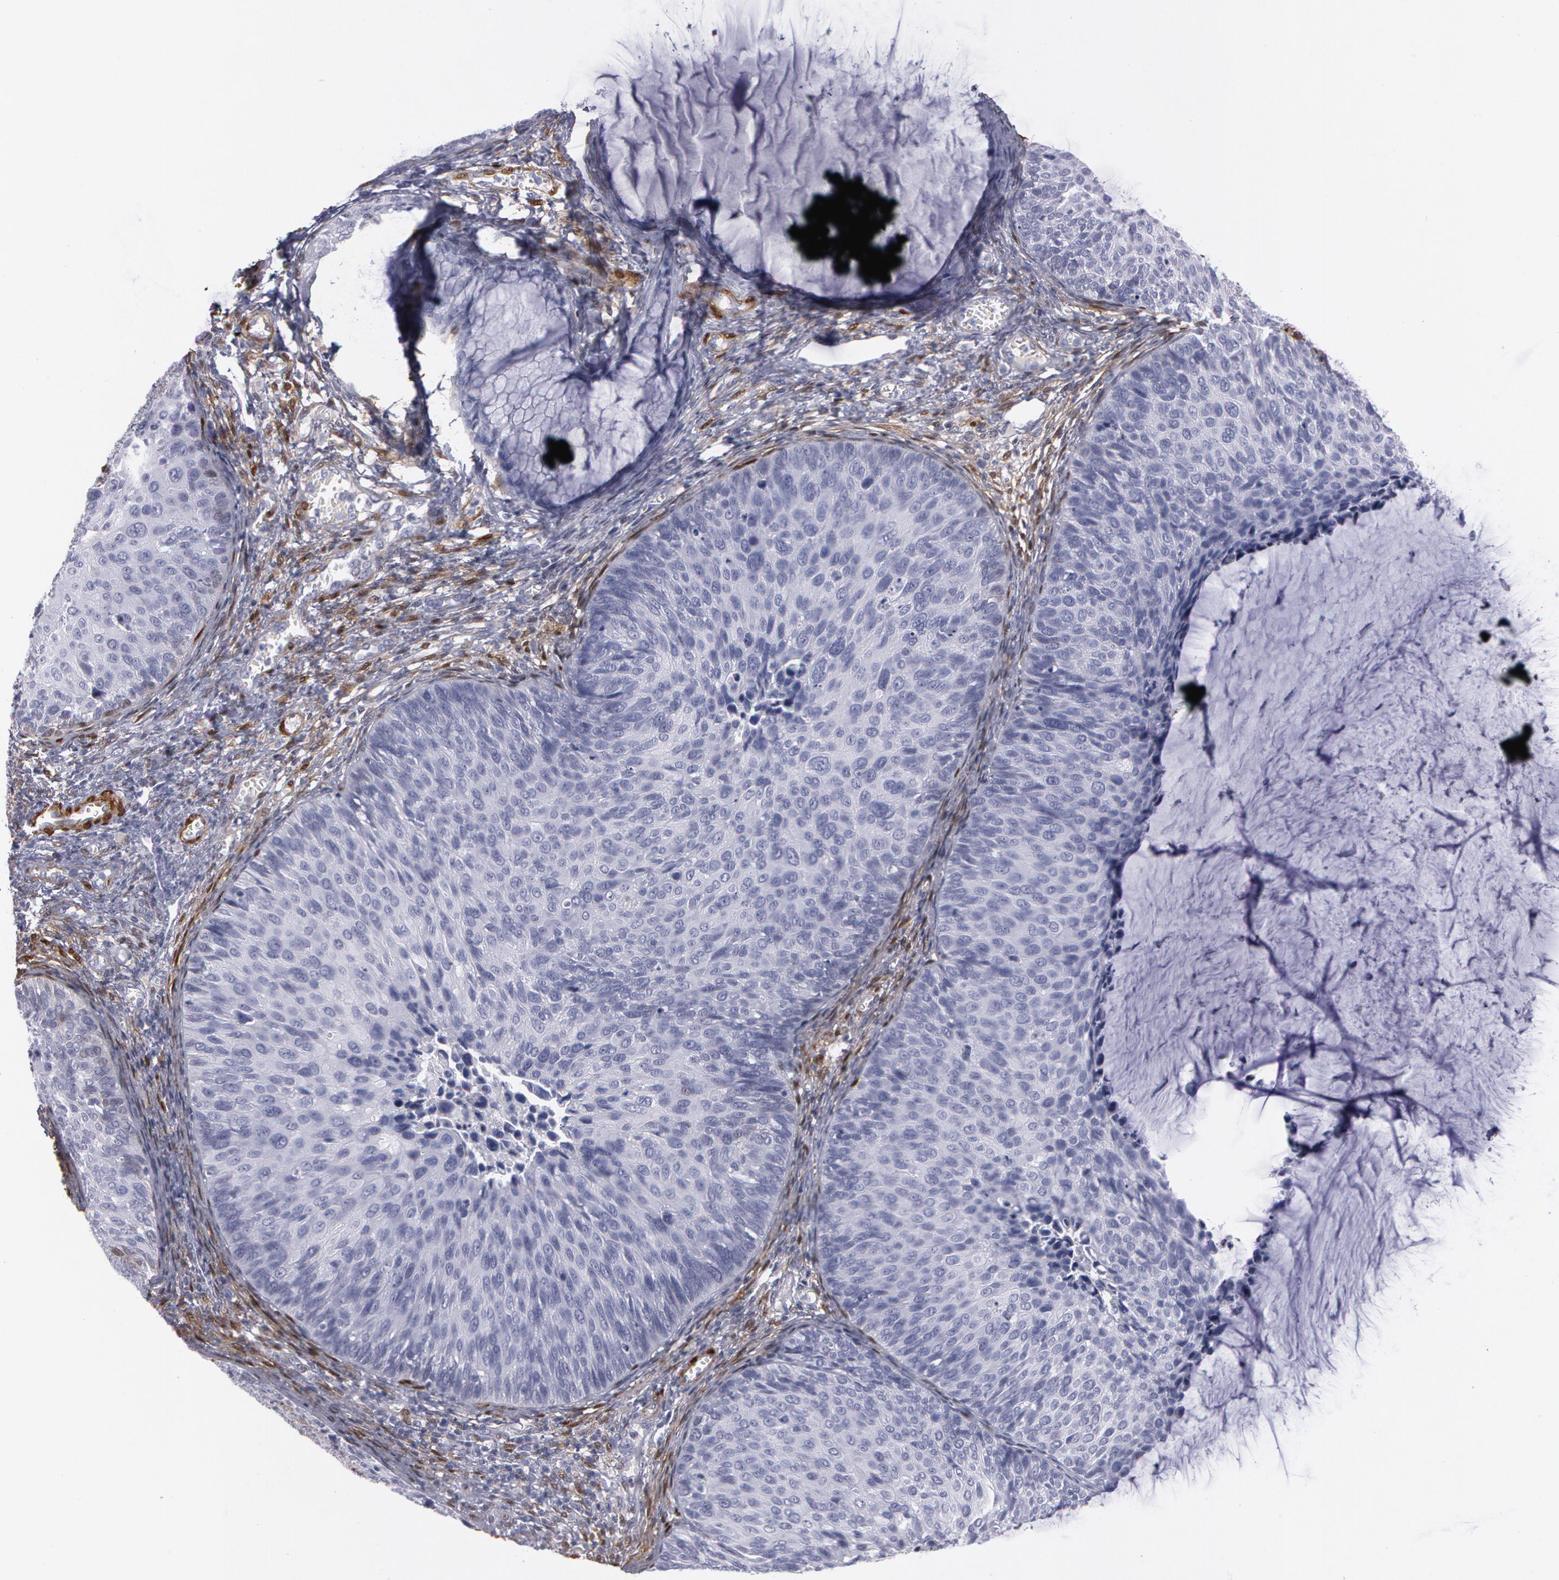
{"staining": {"intensity": "negative", "quantity": "none", "location": "none"}, "tissue": "cervical cancer", "cell_type": "Tumor cells", "image_type": "cancer", "snomed": [{"axis": "morphology", "description": "Squamous cell carcinoma, NOS"}, {"axis": "topography", "description": "Cervix"}], "caption": "Tumor cells show no significant expression in squamous cell carcinoma (cervical).", "gene": "TAGLN", "patient": {"sex": "female", "age": 36}}